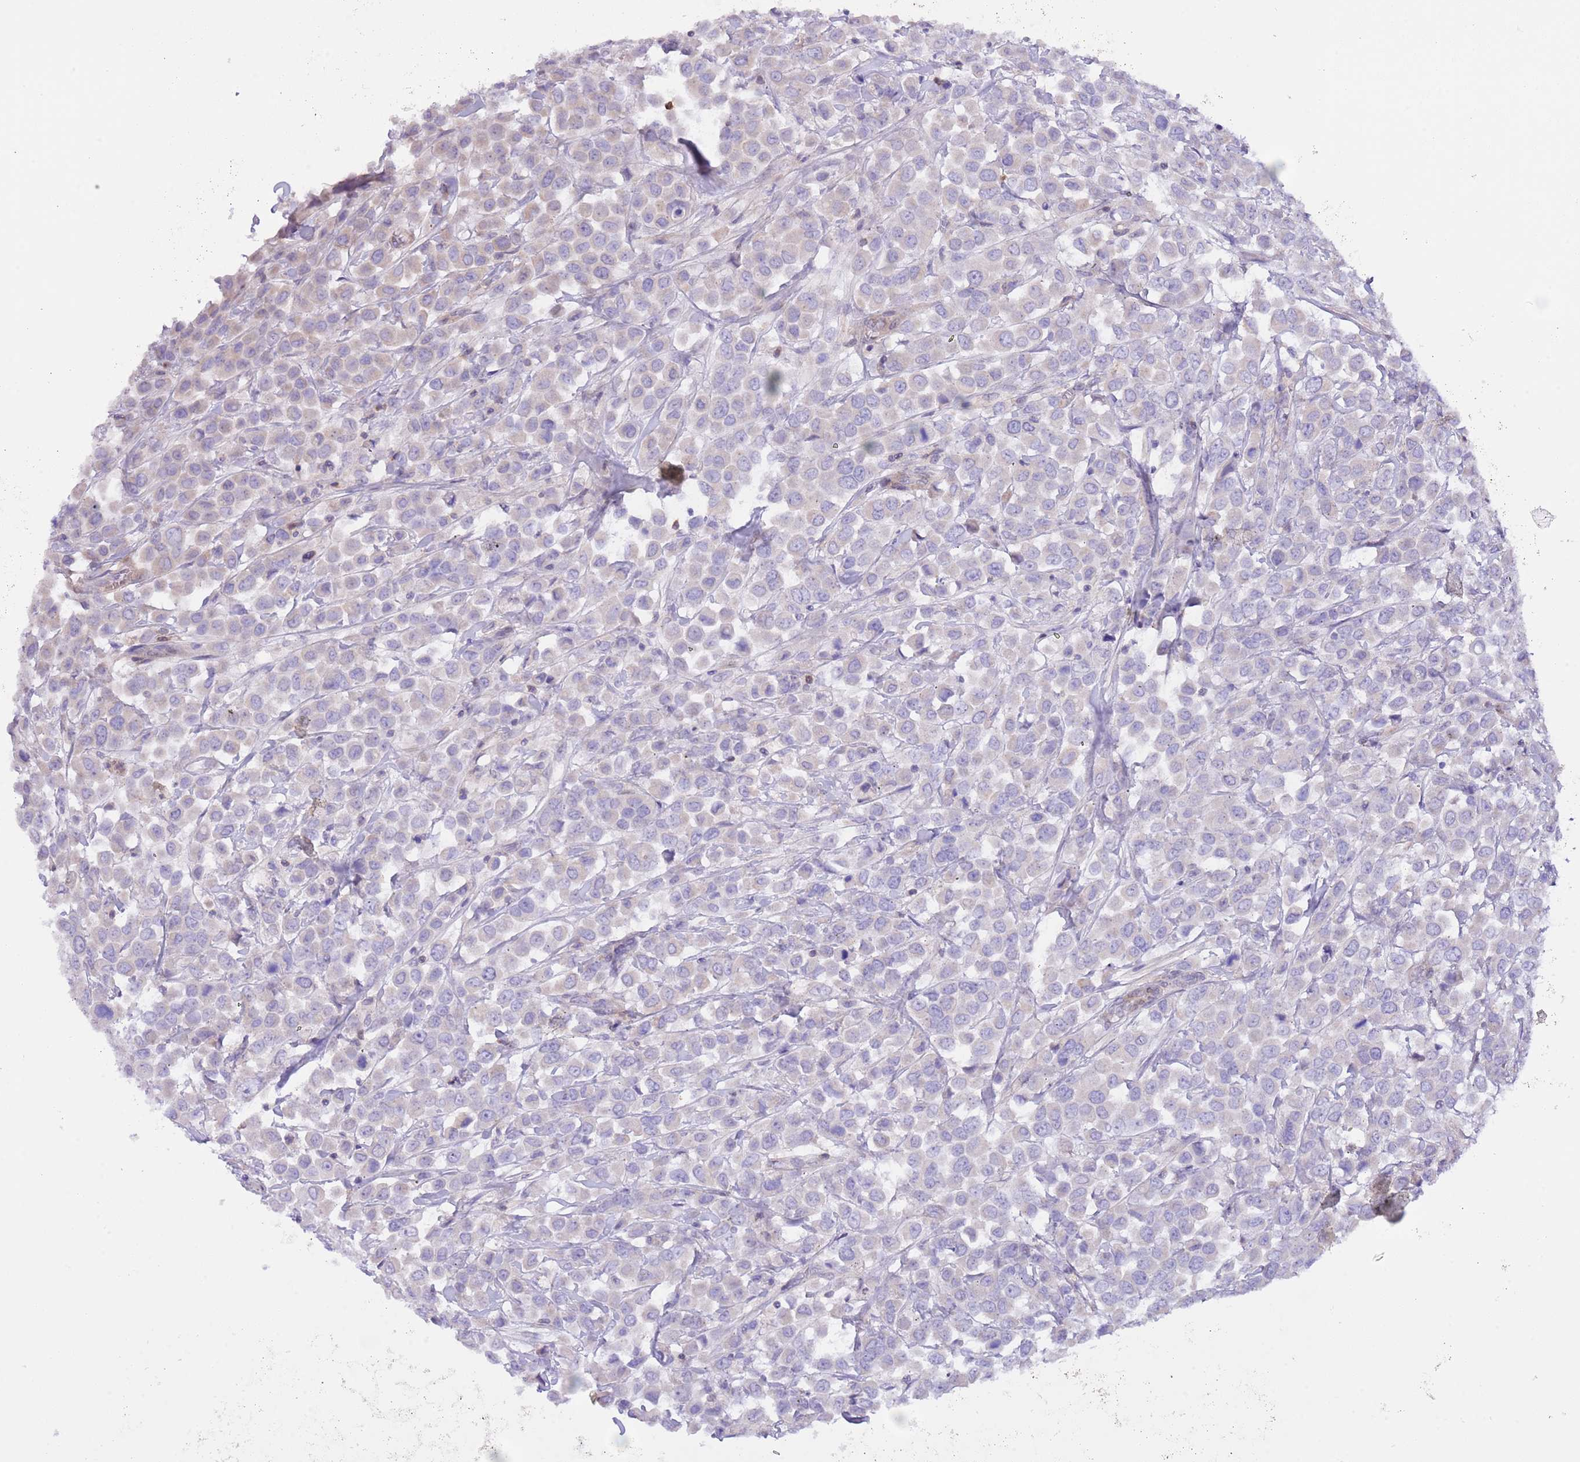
{"staining": {"intensity": "weak", "quantity": "<25%", "location": "cytoplasmic/membranous"}, "tissue": "breast cancer", "cell_type": "Tumor cells", "image_type": "cancer", "snomed": [{"axis": "morphology", "description": "Duct carcinoma"}, {"axis": "topography", "description": "Breast"}], "caption": "This is an immunohistochemistry (IHC) image of breast cancer. There is no positivity in tumor cells.", "gene": "PRR32", "patient": {"sex": "female", "age": 61}}